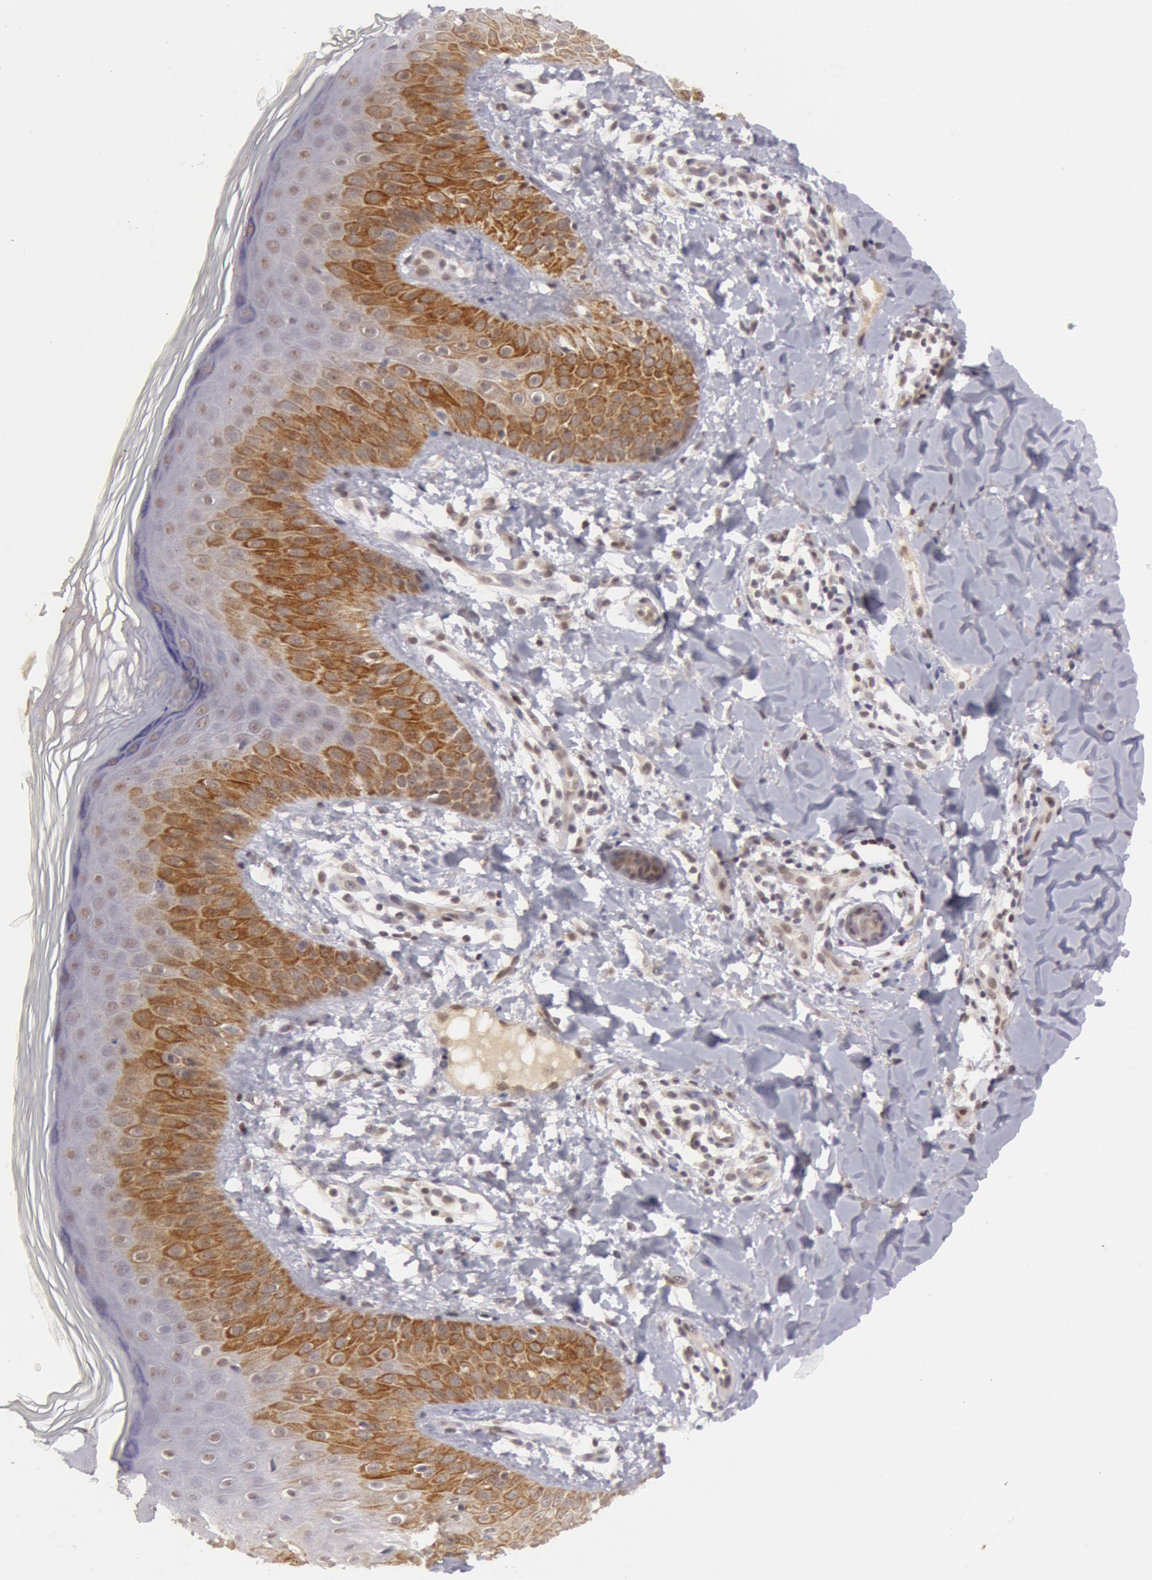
{"staining": {"intensity": "strong", "quantity": "25%-75%", "location": "cytoplasmic/membranous"}, "tissue": "skin", "cell_type": "Epidermal cells", "image_type": "normal", "snomed": [{"axis": "morphology", "description": "Normal tissue, NOS"}, {"axis": "morphology", "description": "Inflammation, NOS"}, {"axis": "topography", "description": "Soft tissue"}, {"axis": "topography", "description": "Anal"}], "caption": "Approximately 25%-75% of epidermal cells in unremarkable human skin demonstrate strong cytoplasmic/membranous protein positivity as visualized by brown immunohistochemical staining.", "gene": "VRTN", "patient": {"sex": "female", "age": 15}}